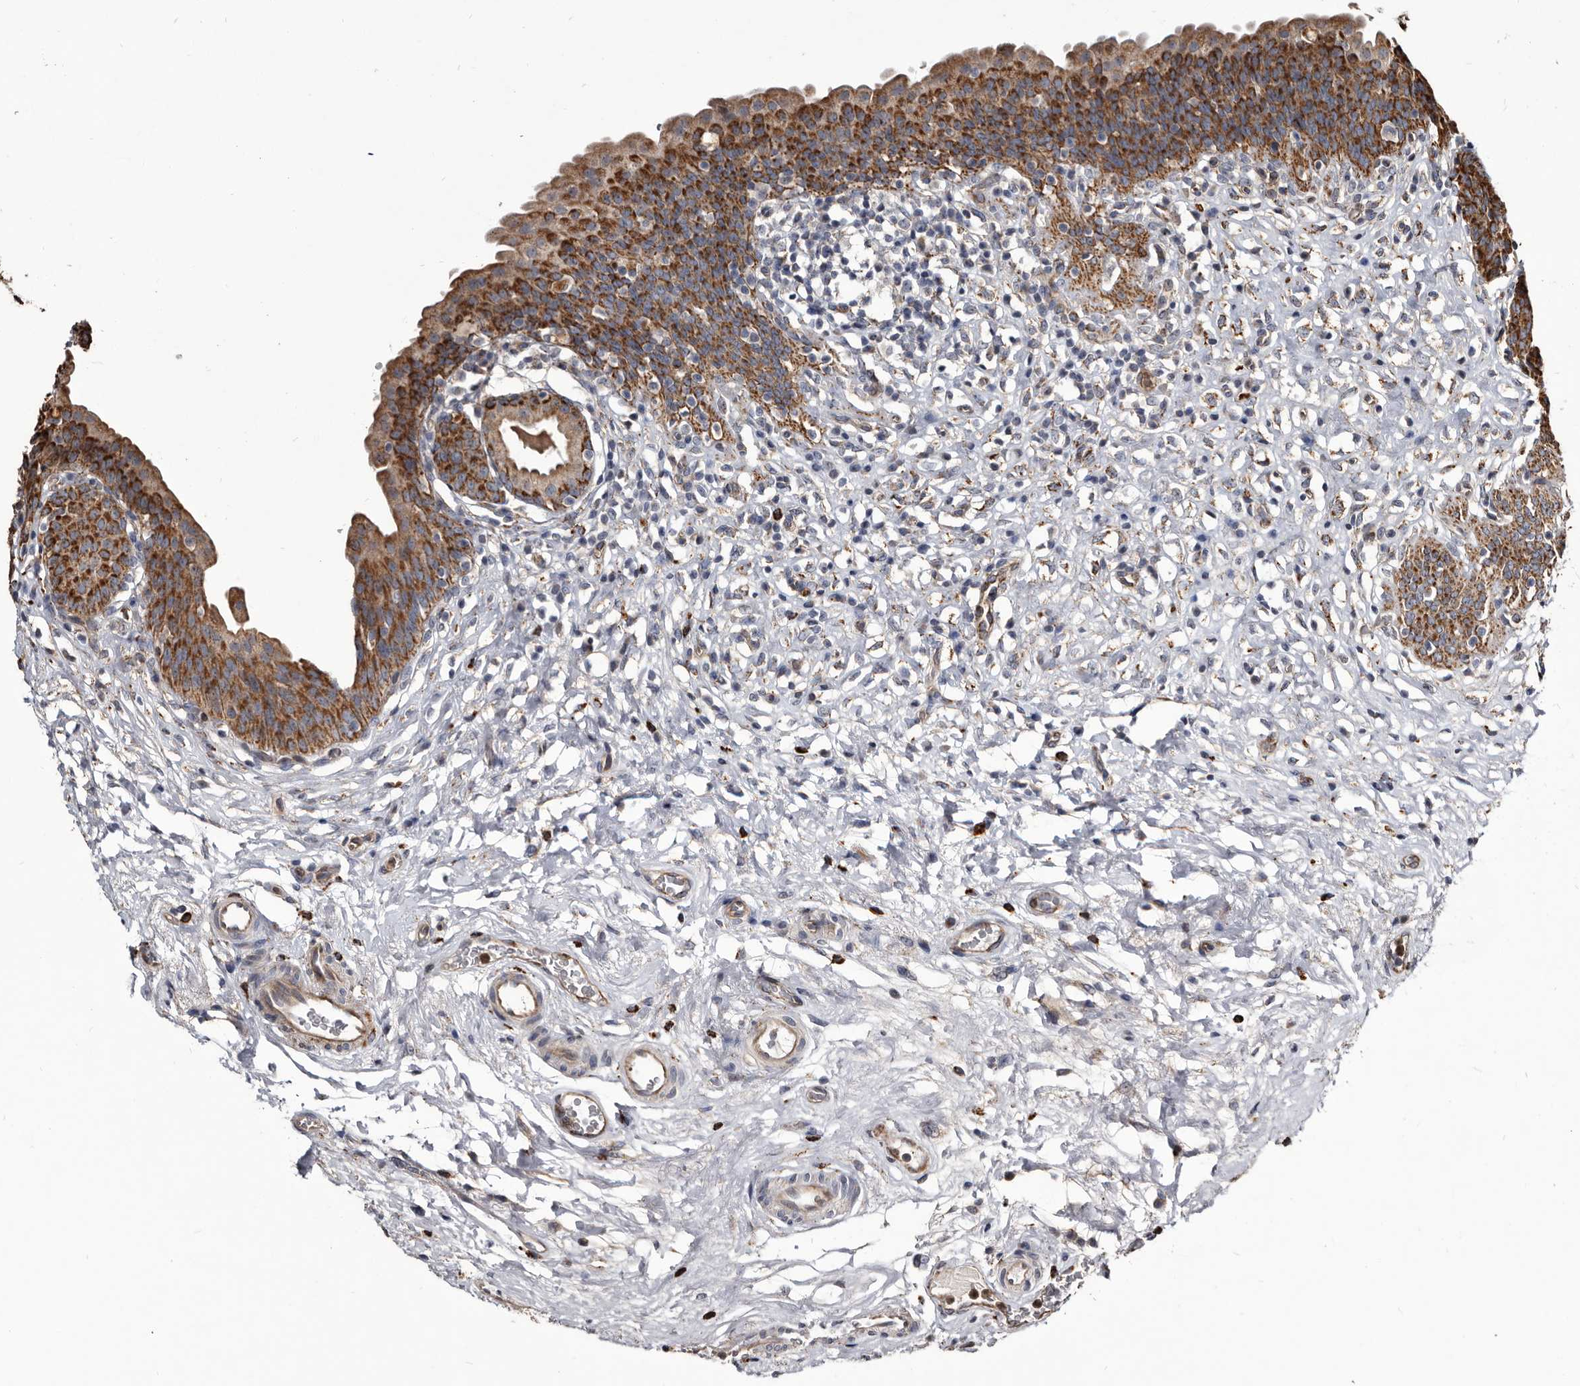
{"staining": {"intensity": "moderate", "quantity": ">75%", "location": "cytoplasmic/membranous"}, "tissue": "urinary bladder", "cell_type": "Urothelial cells", "image_type": "normal", "snomed": [{"axis": "morphology", "description": "Normal tissue, NOS"}, {"axis": "topography", "description": "Urinary bladder"}], "caption": "Protein positivity by immunohistochemistry (IHC) exhibits moderate cytoplasmic/membranous staining in approximately >75% of urothelial cells in benign urinary bladder.", "gene": "CTSA", "patient": {"sex": "male", "age": 83}}